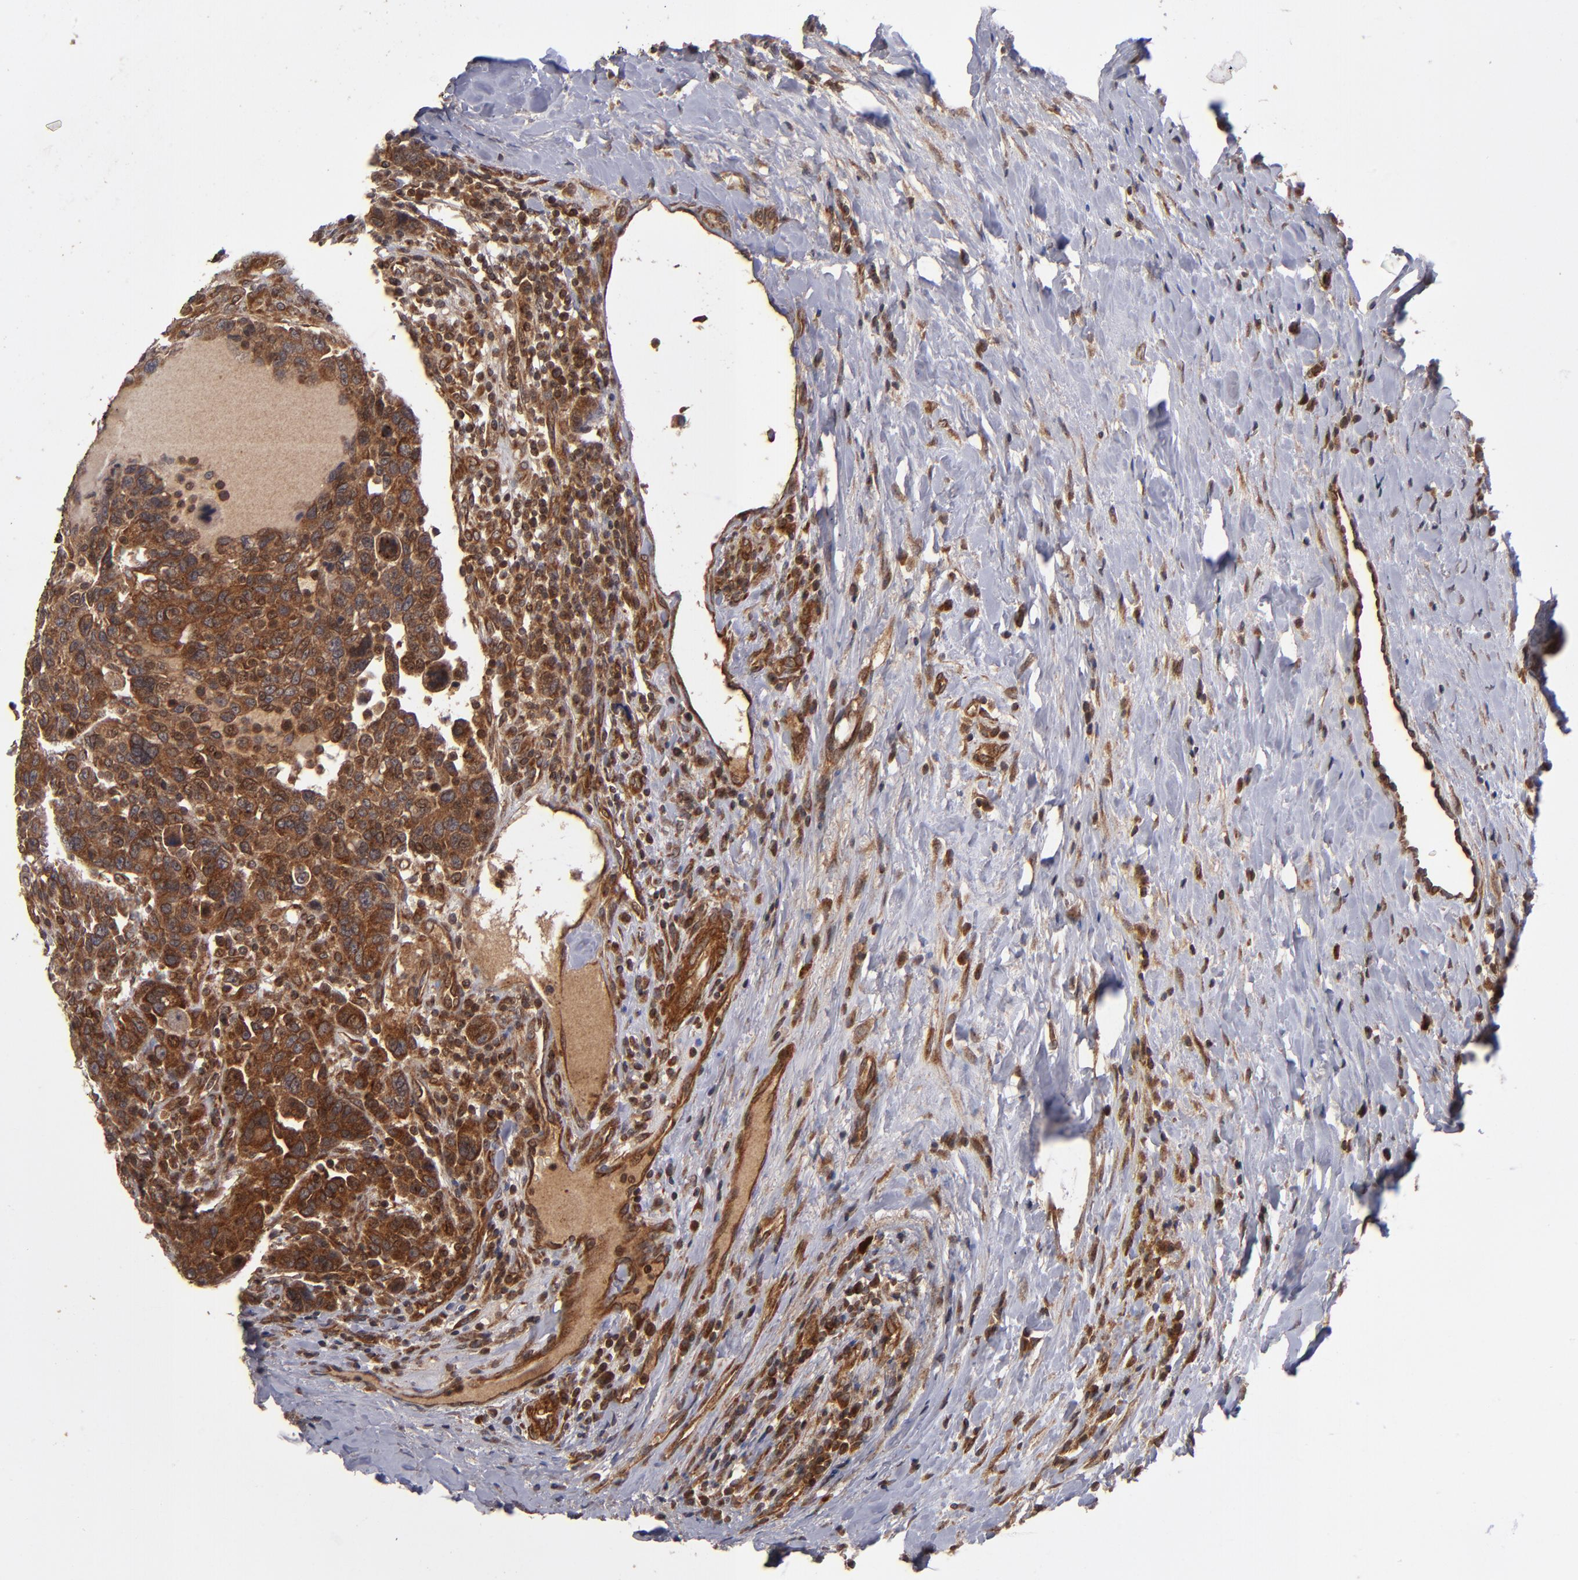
{"staining": {"intensity": "strong", "quantity": ">75%", "location": "cytoplasmic/membranous"}, "tissue": "breast cancer", "cell_type": "Tumor cells", "image_type": "cancer", "snomed": [{"axis": "morphology", "description": "Duct carcinoma"}, {"axis": "topography", "description": "Breast"}], "caption": "This is a micrograph of immunohistochemistry (IHC) staining of breast cancer (infiltrating ductal carcinoma), which shows strong staining in the cytoplasmic/membranous of tumor cells.", "gene": "BDKRB1", "patient": {"sex": "female", "age": 37}}